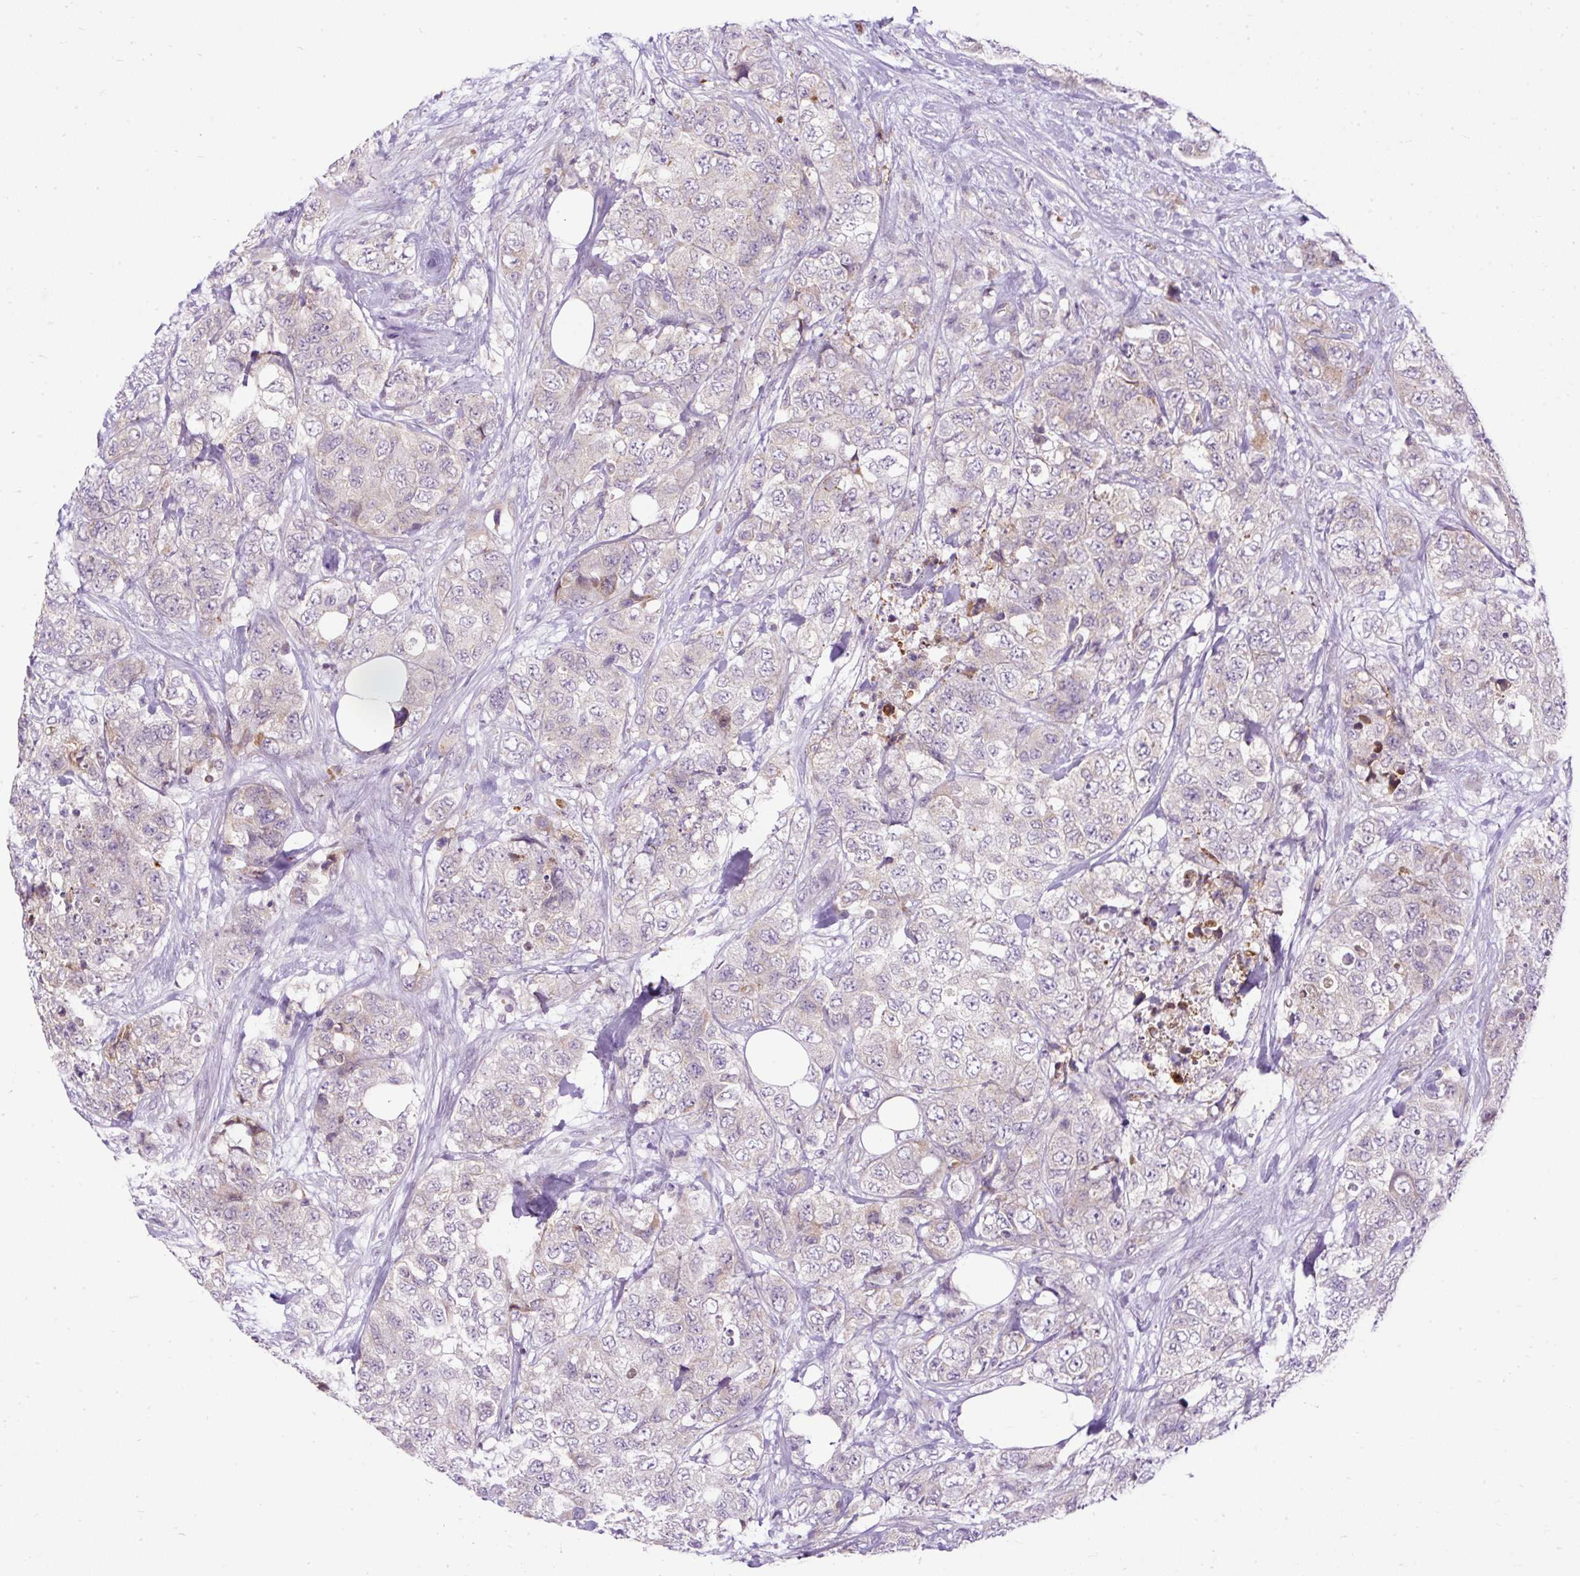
{"staining": {"intensity": "negative", "quantity": "none", "location": "none"}, "tissue": "urothelial cancer", "cell_type": "Tumor cells", "image_type": "cancer", "snomed": [{"axis": "morphology", "description": "Urothelial carcinoma, High grade"}, {"axis": "topography", "description": "Urinary bladder"}], "caption": "The photomicrograph shows no staining of tumor cells in urothelial carcinoma (high-grade). (DAB immunohistochemistry, high magnification).", "gene": "FMC1", "patient": {"sex": "female", "age": 78}}